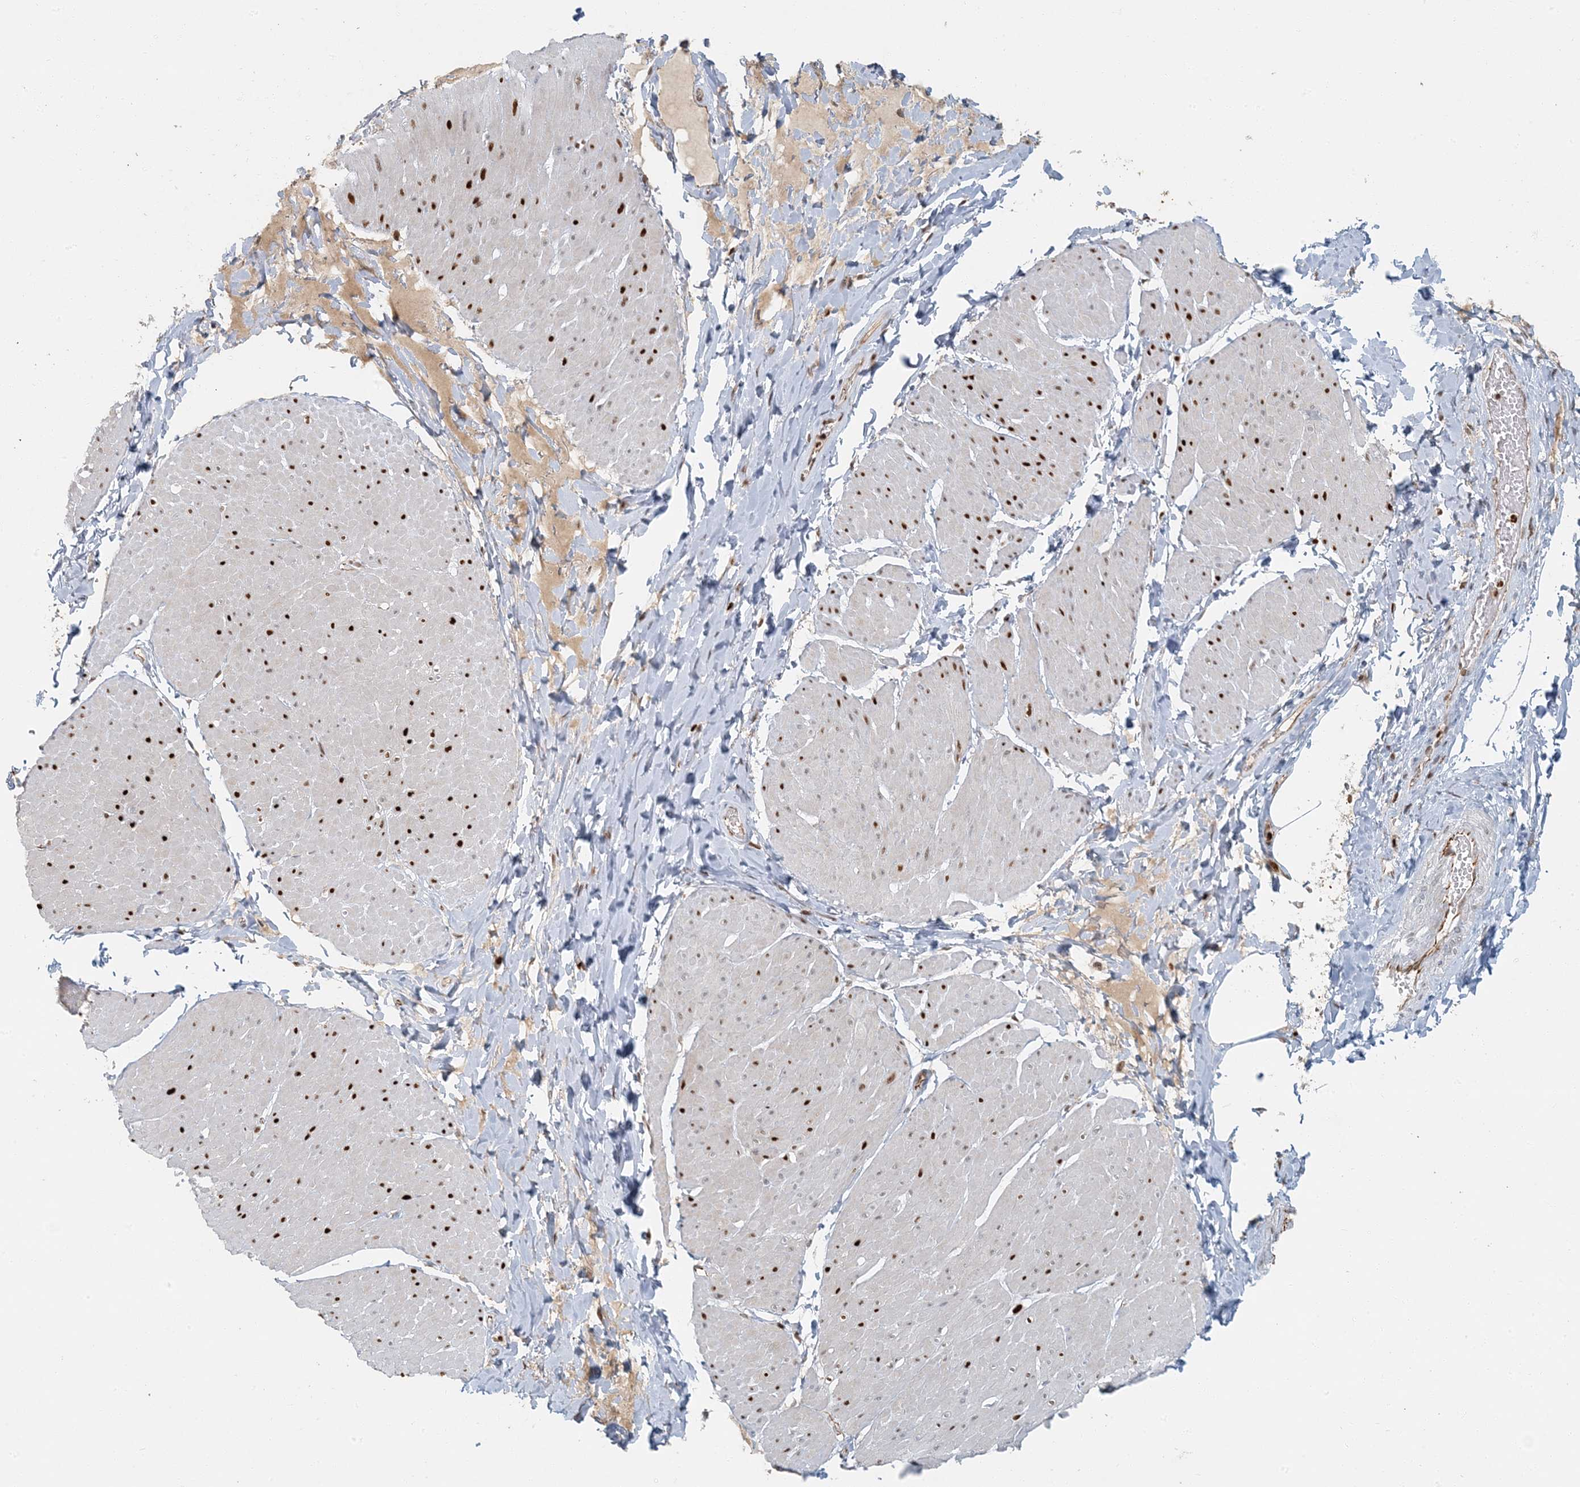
{"staining": {"intensity": "moderate", "quantity": ">75%", "location": "nuclear"}, "tissue": "smooth muscle", "cell_type": "Smooth muscle cells", "image_type": "normal", "snomed": [{"axis": "morphology", "description": "Urothelial carcinoma, High grade"}, {"axis": "topography", "description": "Urinary bladder"}], "caption": "Immunohistochemistry (IHC) image of benign smooth muscle: smooth muscle stained using immunohistochemistry demonstrates medium levels of moderate protein expression localized specifically in the nuclear of smooth muscle cells, appearing as a nuclear brown color.", "gene": "AK9", "patient": {"sex": "male", "age": 46}}